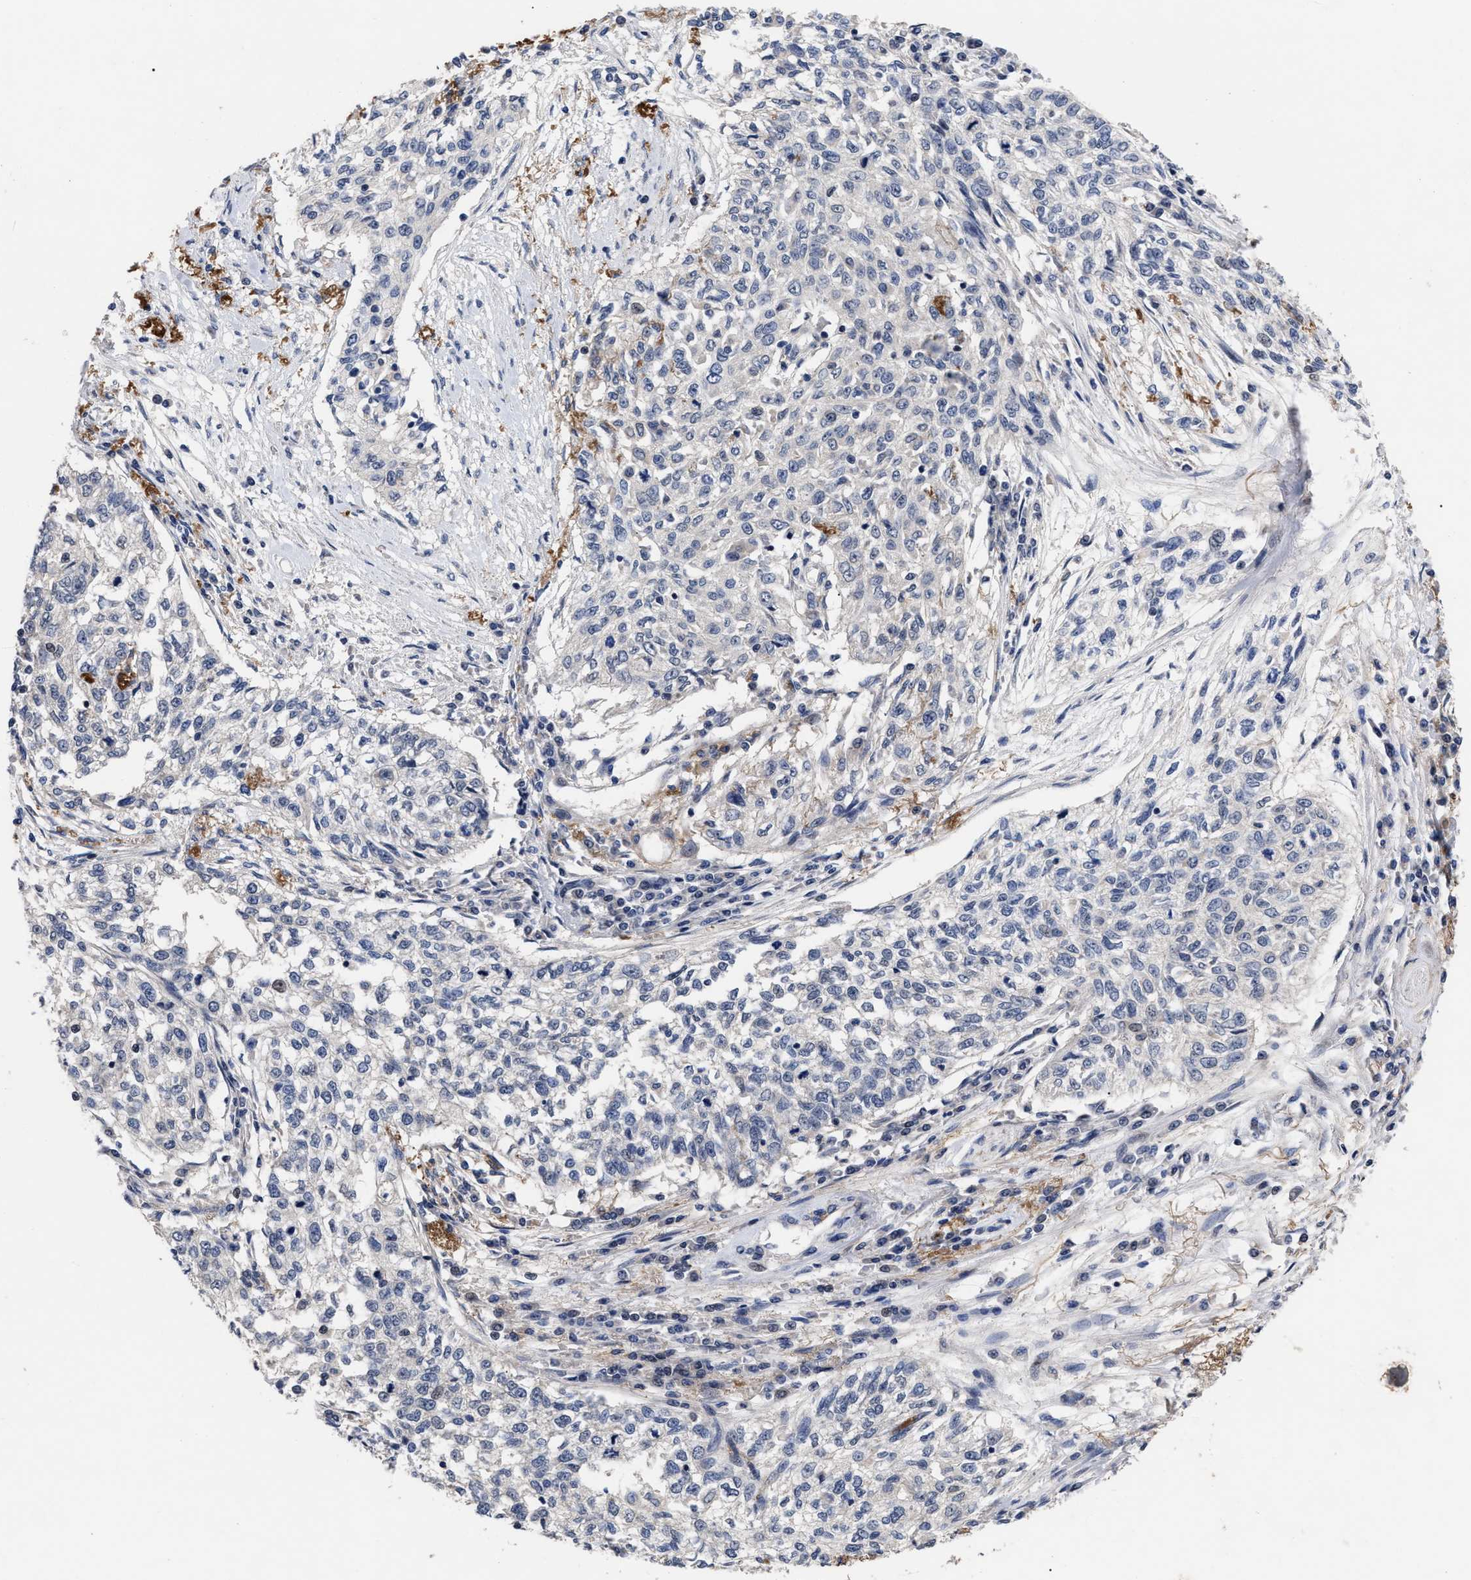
{"staining": {"intensity": "negative", "quantity": "none", "location": "none"}, "tissue": "cervical cancer", "cell_type": "Tumor cells", "image_type": "cancer", "snomed": [{"axis": "morphology", "description": "Squamous cell carcinoma, NOS"}, {"axis": "topography", "description": "Cervix"}], "caption": "Immunohistochemical staining of human cervical cancer demonstrates no significant staining in tumor cells.", "gene": "CCN5", "patient": {"sex": "female", "age": 57}}